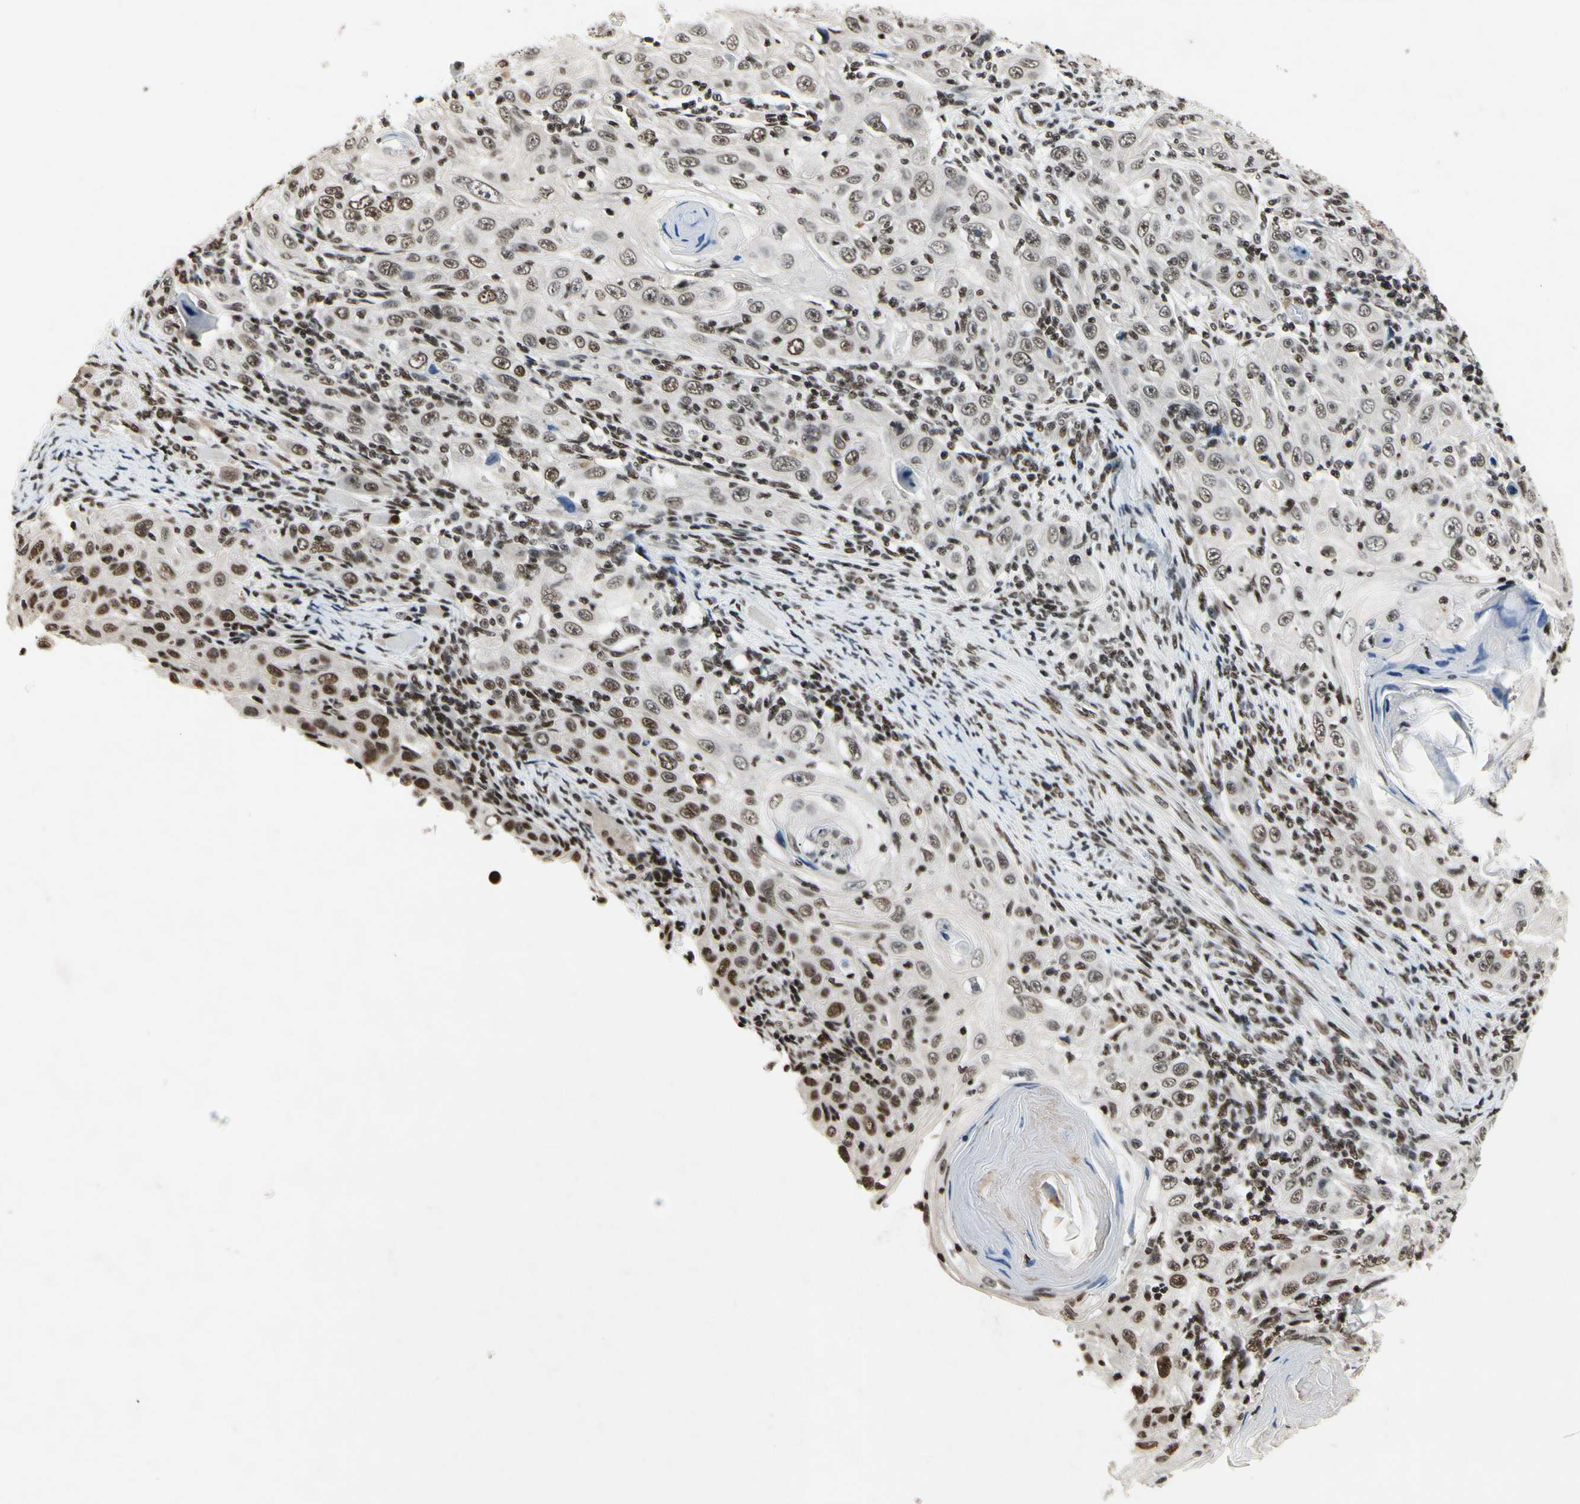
{"staining": {"intensity": "moderate", "quantity": ">75%", "location": "nuclear"}, "tissue": "skin cancer", "cell_type": "Tumor cells", "image_type": "cancer", "snomed": [{"axis": "morphology", "description": "Squamous cell carcinoma, NOS"}, {"axis": "topography", "description": "Skin"}], "caption": "DAB (3,3'-diaminobenzidine) immunohistochemical staining of human skin cancer (squamous cell carcinoma) displays moderate nuclear protein expression in approximately >75% of tumor cells.", "gene": "RECQL", "patient": {"sex": "female", "age": 88}}